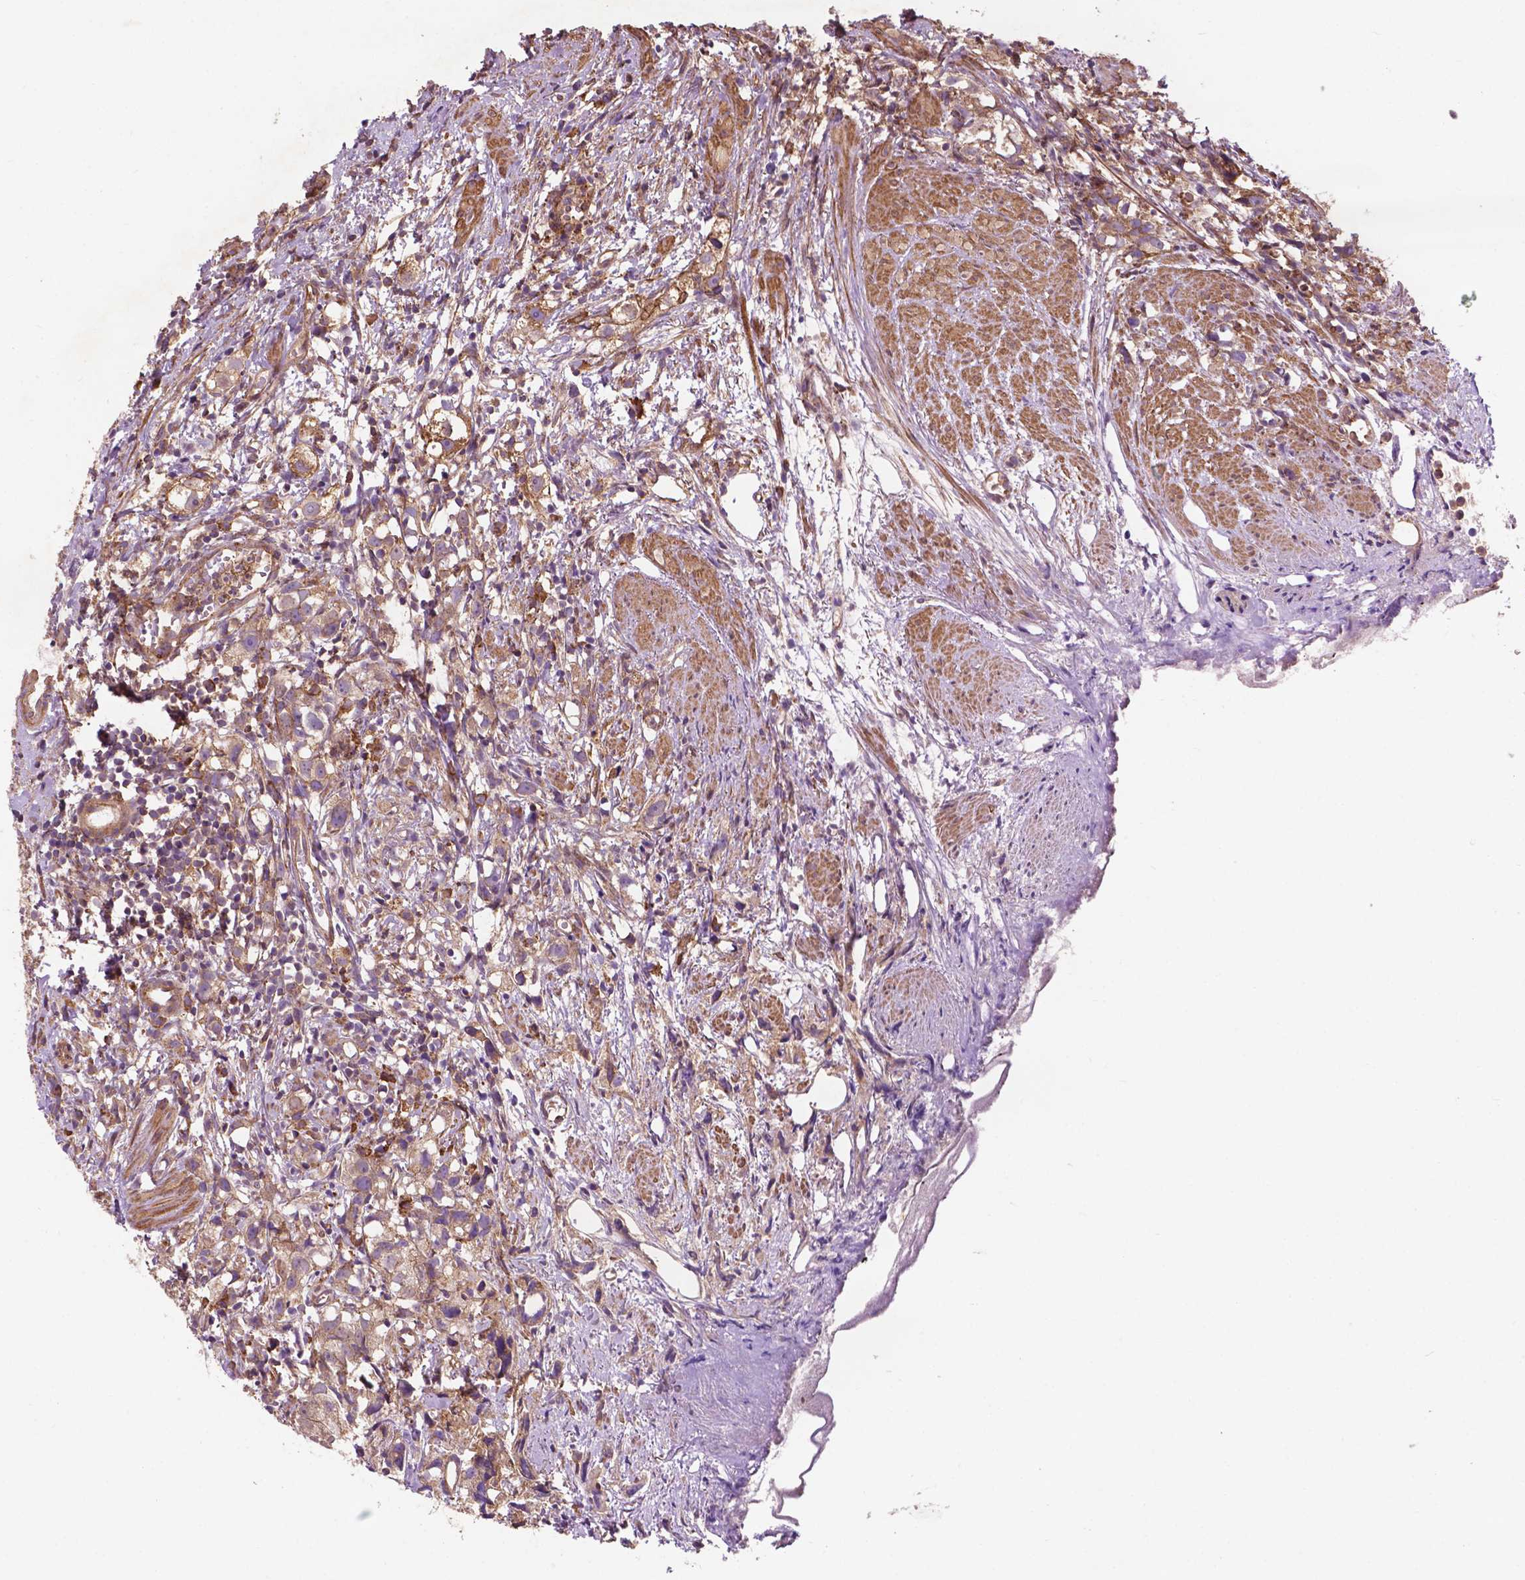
{"staining": {"intensity": "moderate", "quantity": ">75%", "location": "cytoplasmic/membranous"}, "tissue": "prostate cancer", "cell_type": "Tumor cells", "image_type": "cancer", "snomed": [{"axis": "morphology", "description": "Adenocarcinoma, High grade"}, {"axis": "topography", "description": "Prostate"}], "caption": "Moderate cytoplasmic/membranous expression for a protein is present in approximately >75% of tumor cells of prostate adenocarcinoma (high-grade) using immunohistochemistry.", "gene": "CCDC71L", "patient": {"sex": "male", "age": 68}}